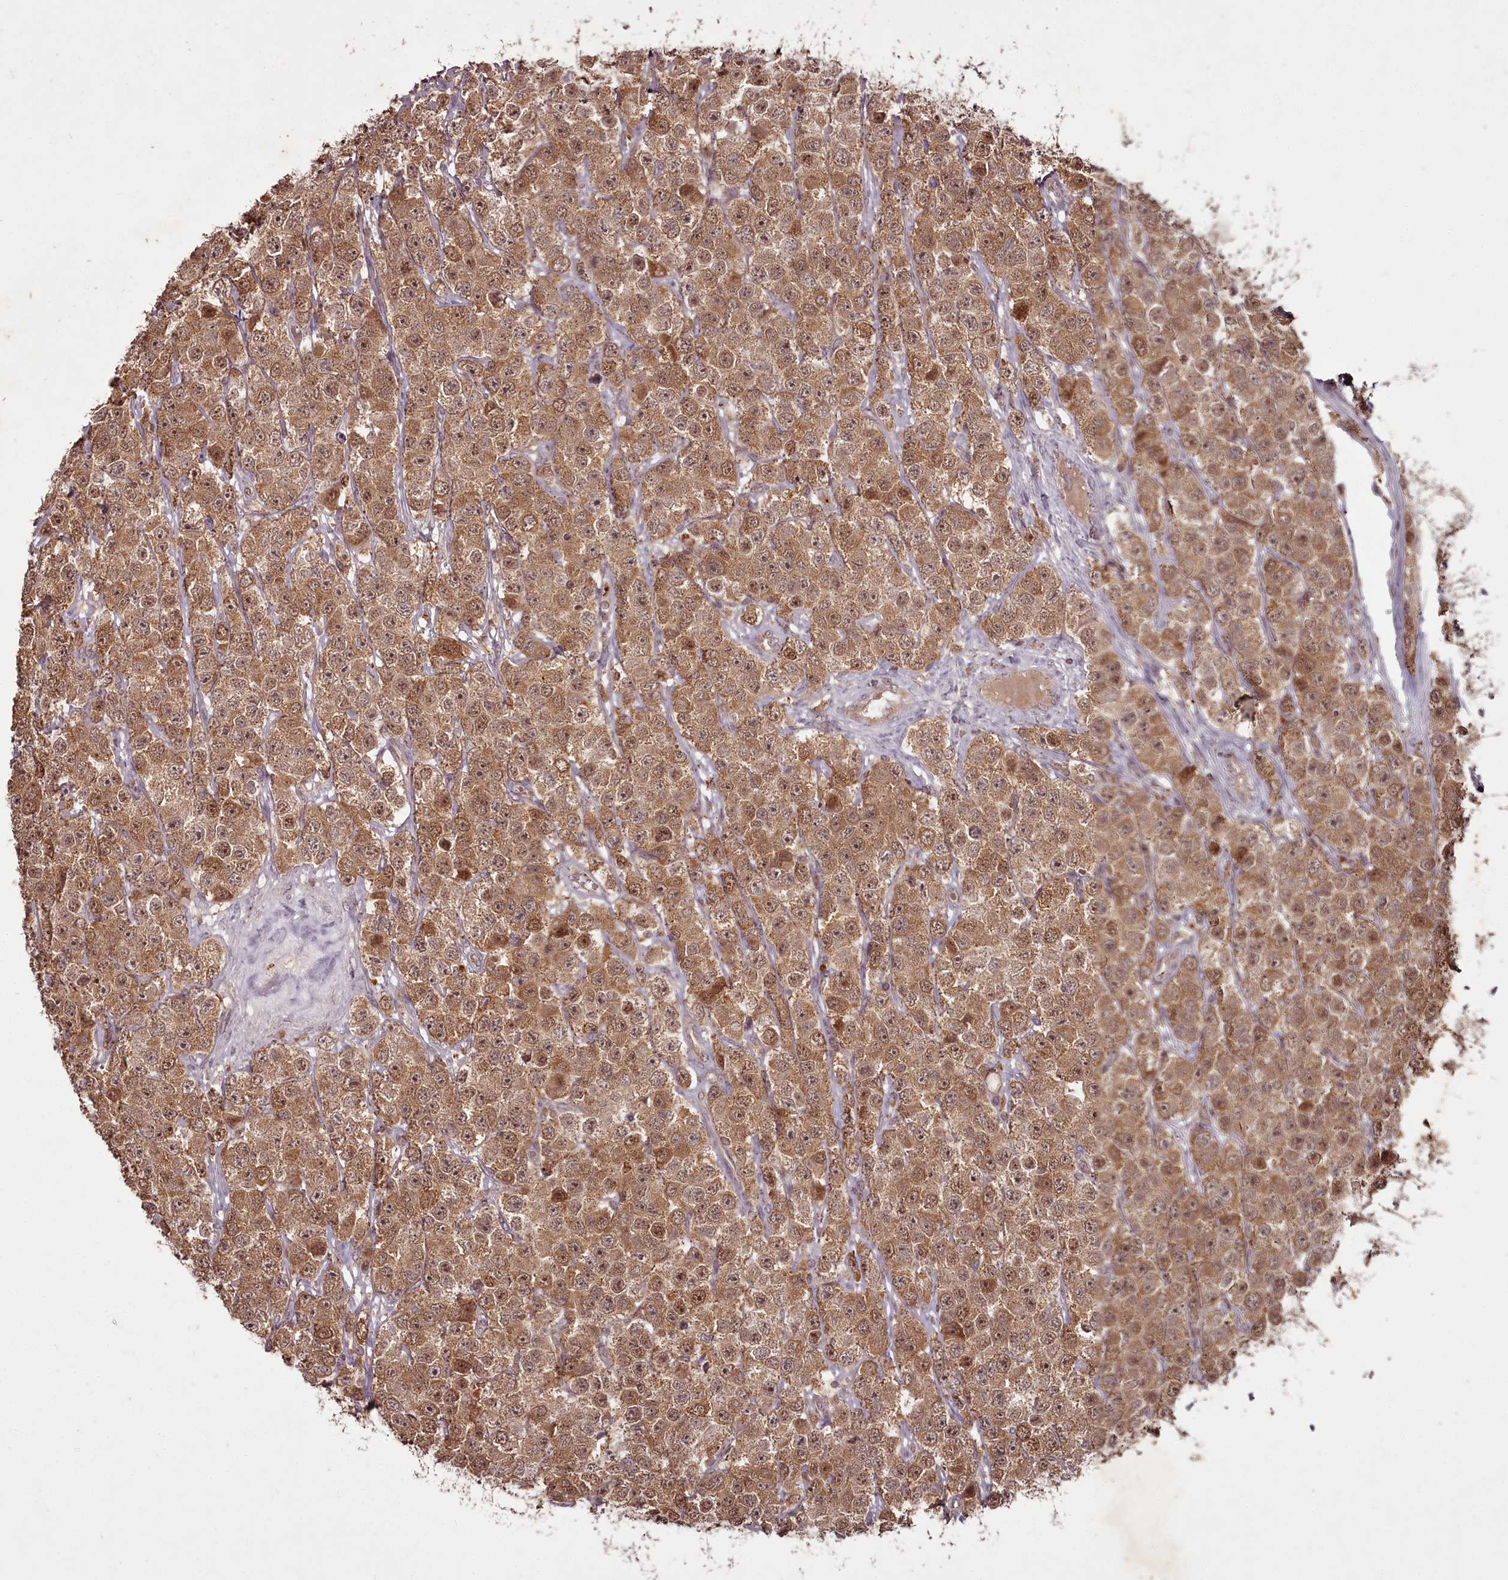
{"staining": {"intensity": "moderate", "quantity": ">75%", "location": "cytoplasmic/membranous,nuclear"}, "tissue": "testis cancer", "cell_type": "Tumor cells", "image_type": "cancer", "snomed": [{"axis": "morphology", "description": "Seminoma, NOS"}, {"axis": "topography", "description": "Testis"}], "caption": "Protein analysis of testis seminoma tissue displays moderate cytoplasmic/membranous and nuclear expression in approximately >75% of tumor cells.", "gene": "PCBP2", "patient": {"sex": "male", "age": 28}}